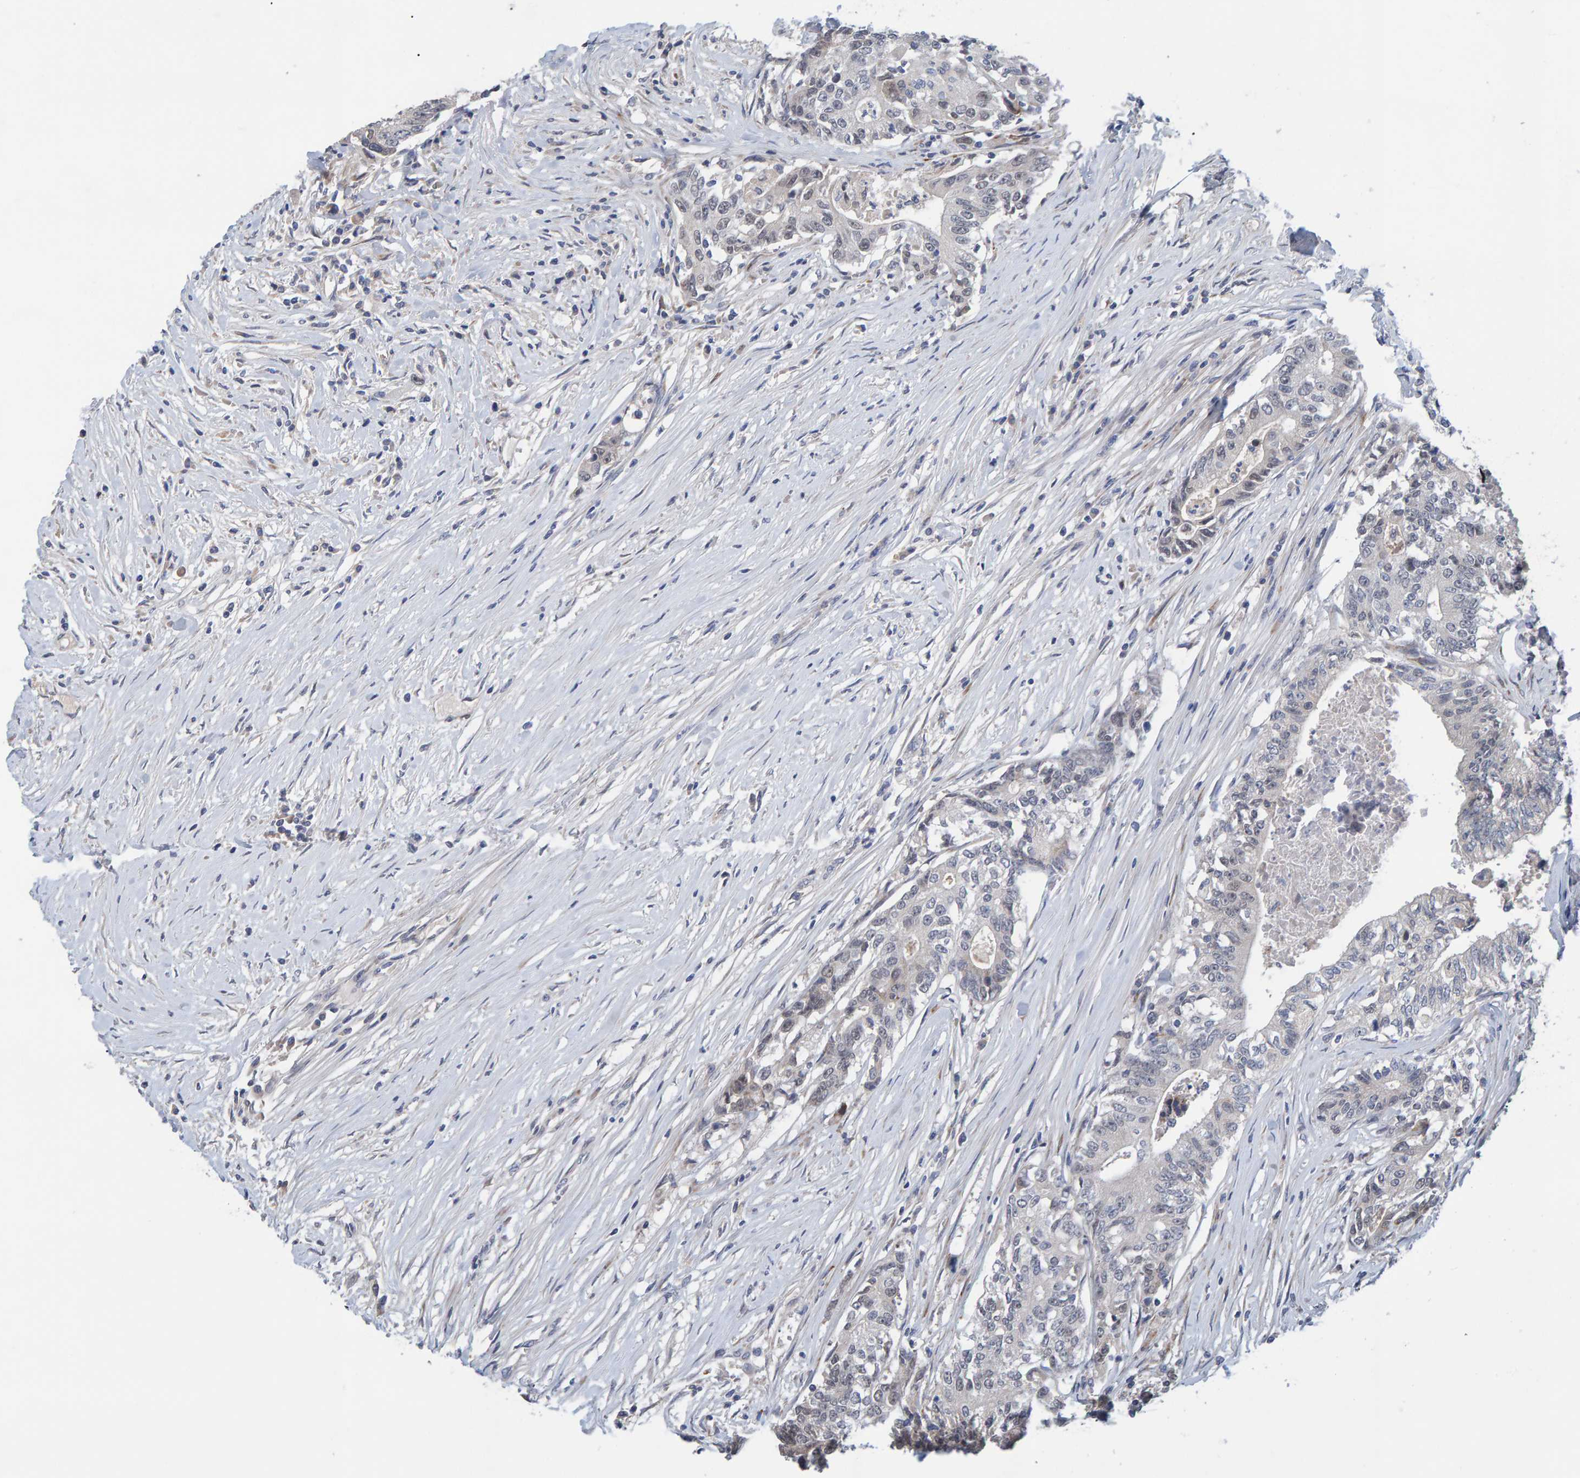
{"staining": {"intensity": "weak", "quantity": "<25%", "location": "nuclear"}, "tissue": "colorectal cancer", "cell_type": "Tumor cells", "image_type": "cancer", "snomed": [{"axis": "morphology", "description": "Adenocarcinoma, NOS"}, {"axis": "topography", "description": "Colon"}], "caption": "Tumor cells show no significant positivity in colorectal cancer.", "gene": "MFSD6L", "patient": {"sex": "female", "age": 77}}